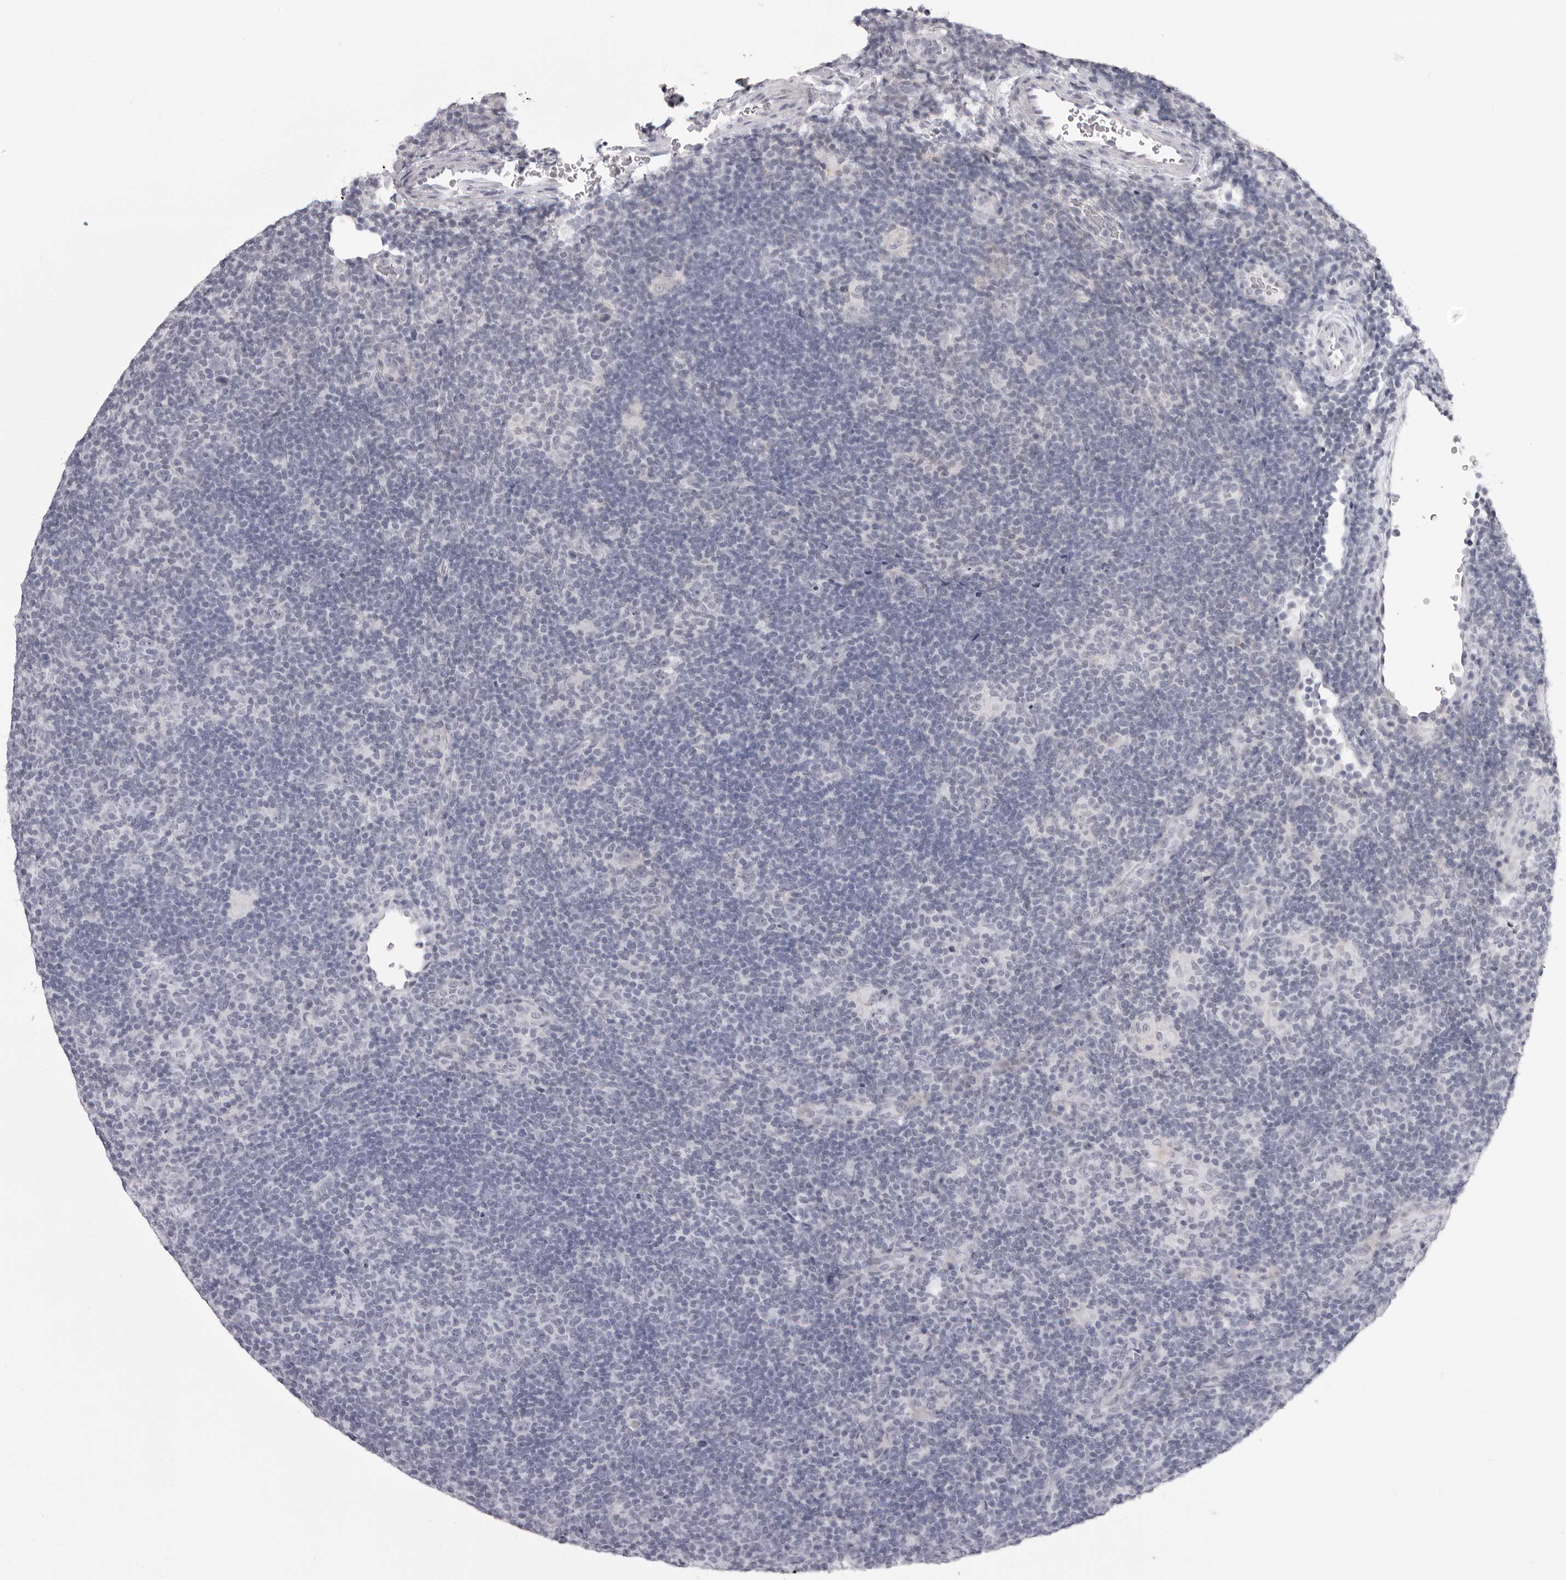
{"staining": {"intensity": "negative", "quantity": "none", "location": "none"}, "tissue": "lymphoma", "cell_type": "Tumor cells", "image_type": "cancer", "snomed": [{"axis": "morphology", "description": "Hodgkin's disease, NOS"}, {"axis": "topography", "description": "Lymph node"}], "caption": "High magnification brightfield microscopy of Hodgkin's disease stained with DAB (3,3'-diaminobenzidine) (brown) and counterstained with hematoxylin (blue): tumor cells show no significant staining. (DAB (3,3'-diaminobenzidine) IHC visualized using brightfield microscopy, high magnification).", "gene": "DNALI1", "patient": {"sex": "female", "age": 57}}